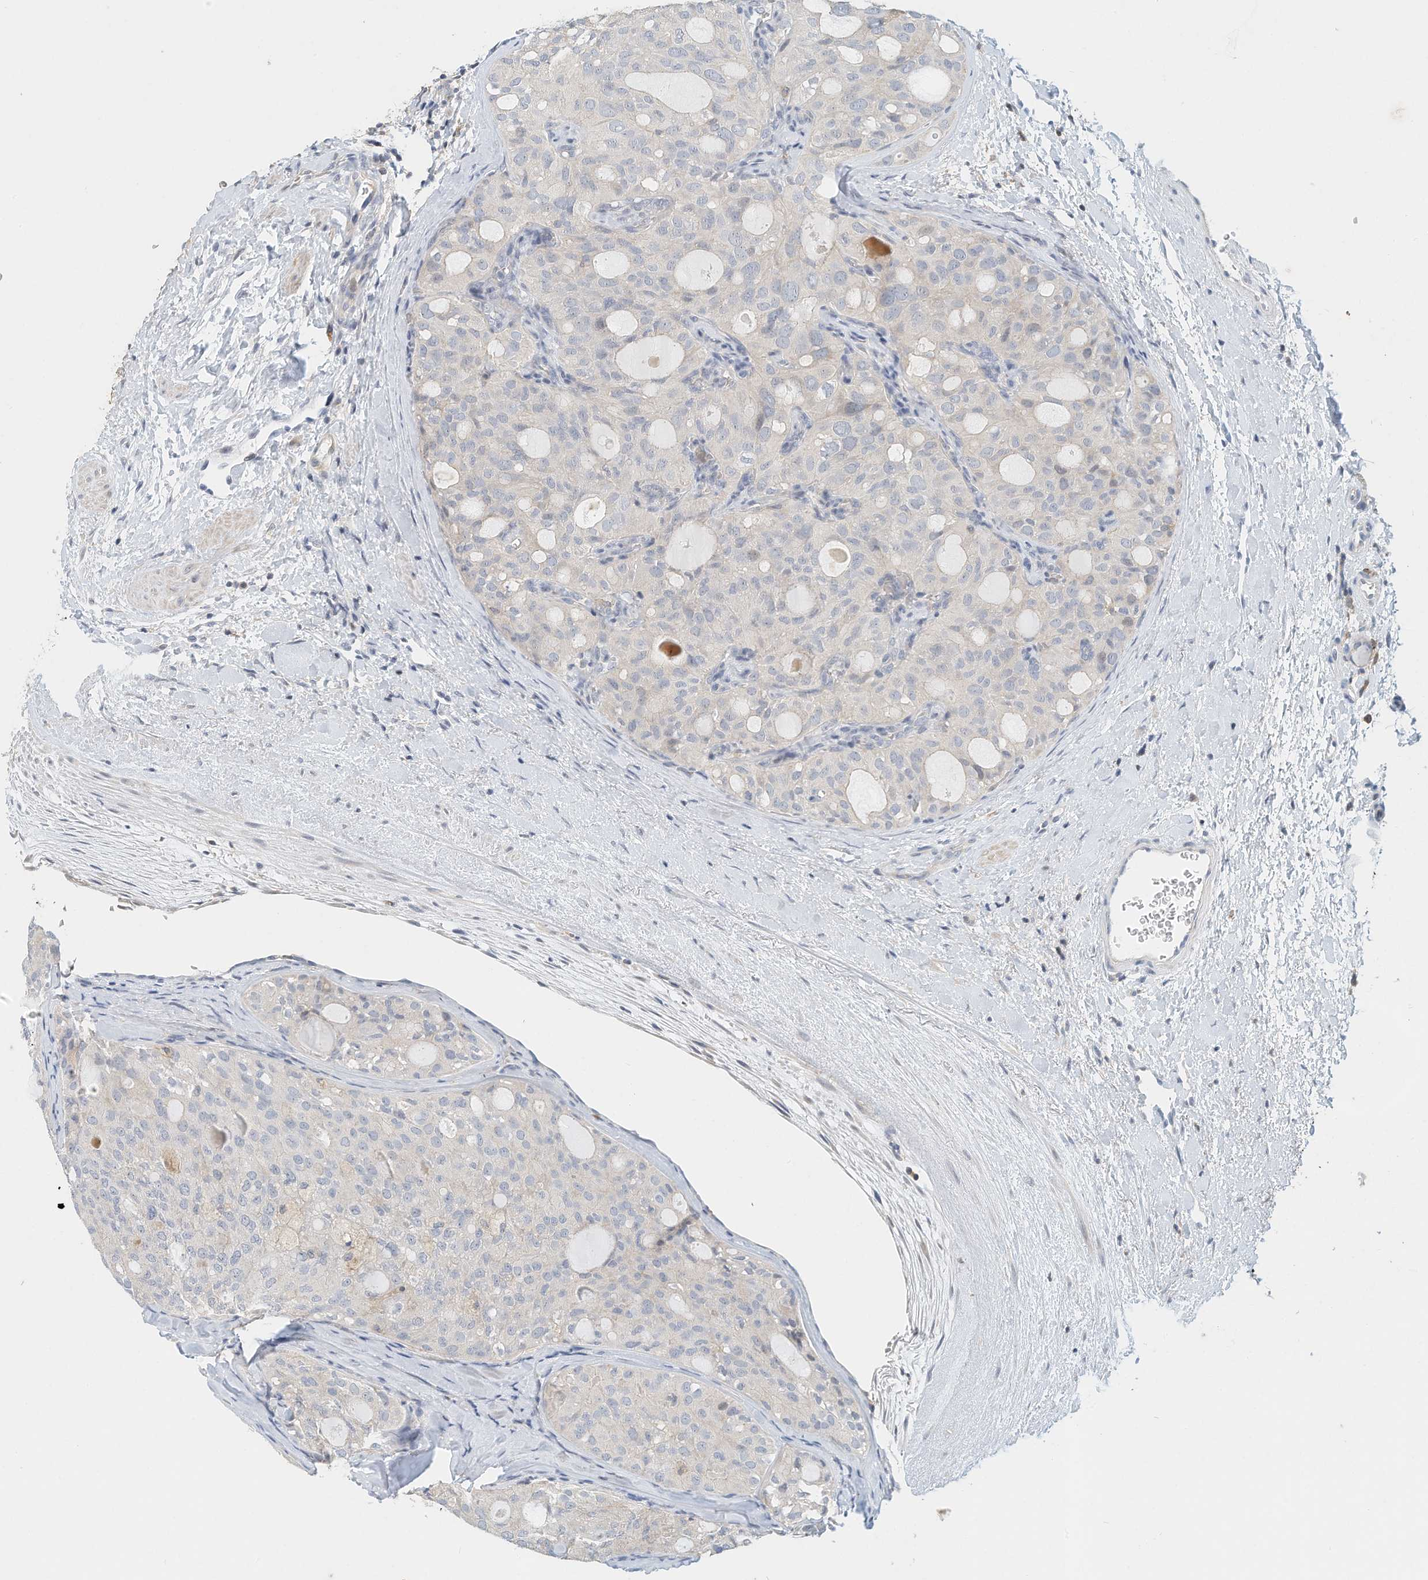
{"staining": {"intensity": "negative", "quantity": "none", "location": "none"}, "tissue": "thyroid cancer", "cell_type": "Tumor cells", "image_type": "cancer", "snomed": [{"axis": "morphology", "description": "Follicular adenoma carcinoma, NOS"}, {"axis": "topography", "description": "Thyroid gland"}], "caption": "Thyroid follicular adenoma carcinoma was stained to show a protein in brown. There is no significant expression in tumor cells. (DAB (3,3'-diaminobenzidine) IHC visualized using brightfield microscopy, high magnification).", "gene": "MICAL1", "patient": {"sex": "male", "age": 75}}